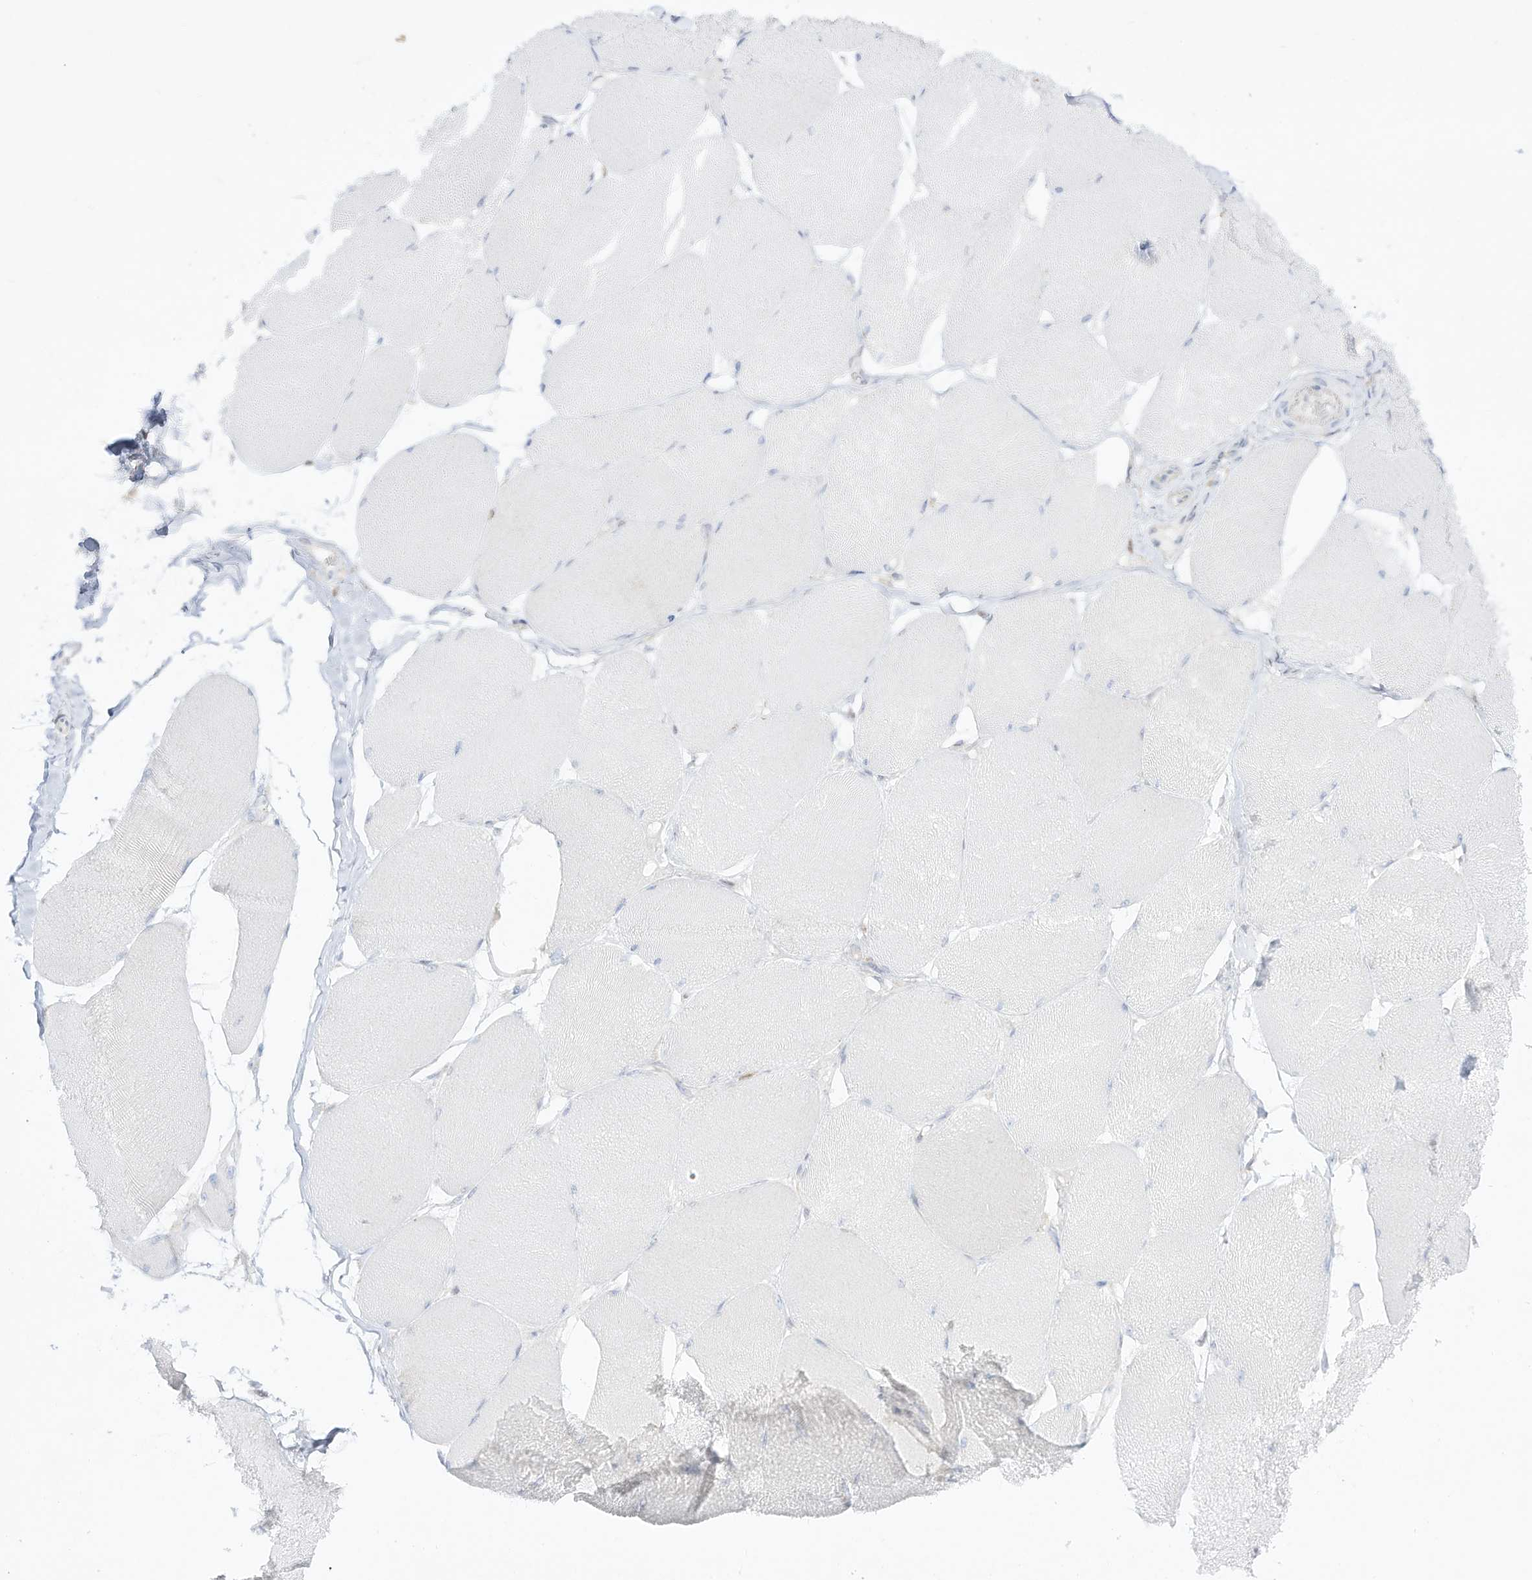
{"staining": {"intensity": "negative", "quantity": "none", "location": "none"}, "tissue": "skeletal muscle", "cell_type": "Myocytes", "image_type": "normal", "snomed": [{"axis": "morphology", "description": "Normal tissue, NOS"}, {"axis": "topography", "description": "Skin"}, {"axis": "topography", "description": "Skeletal muscle"}], "caption": "IHC of benign human skeletal muscle displays no staining in myocytes.", "gene": "DMKN", "patient": {"sex": "male", "age": 83}}